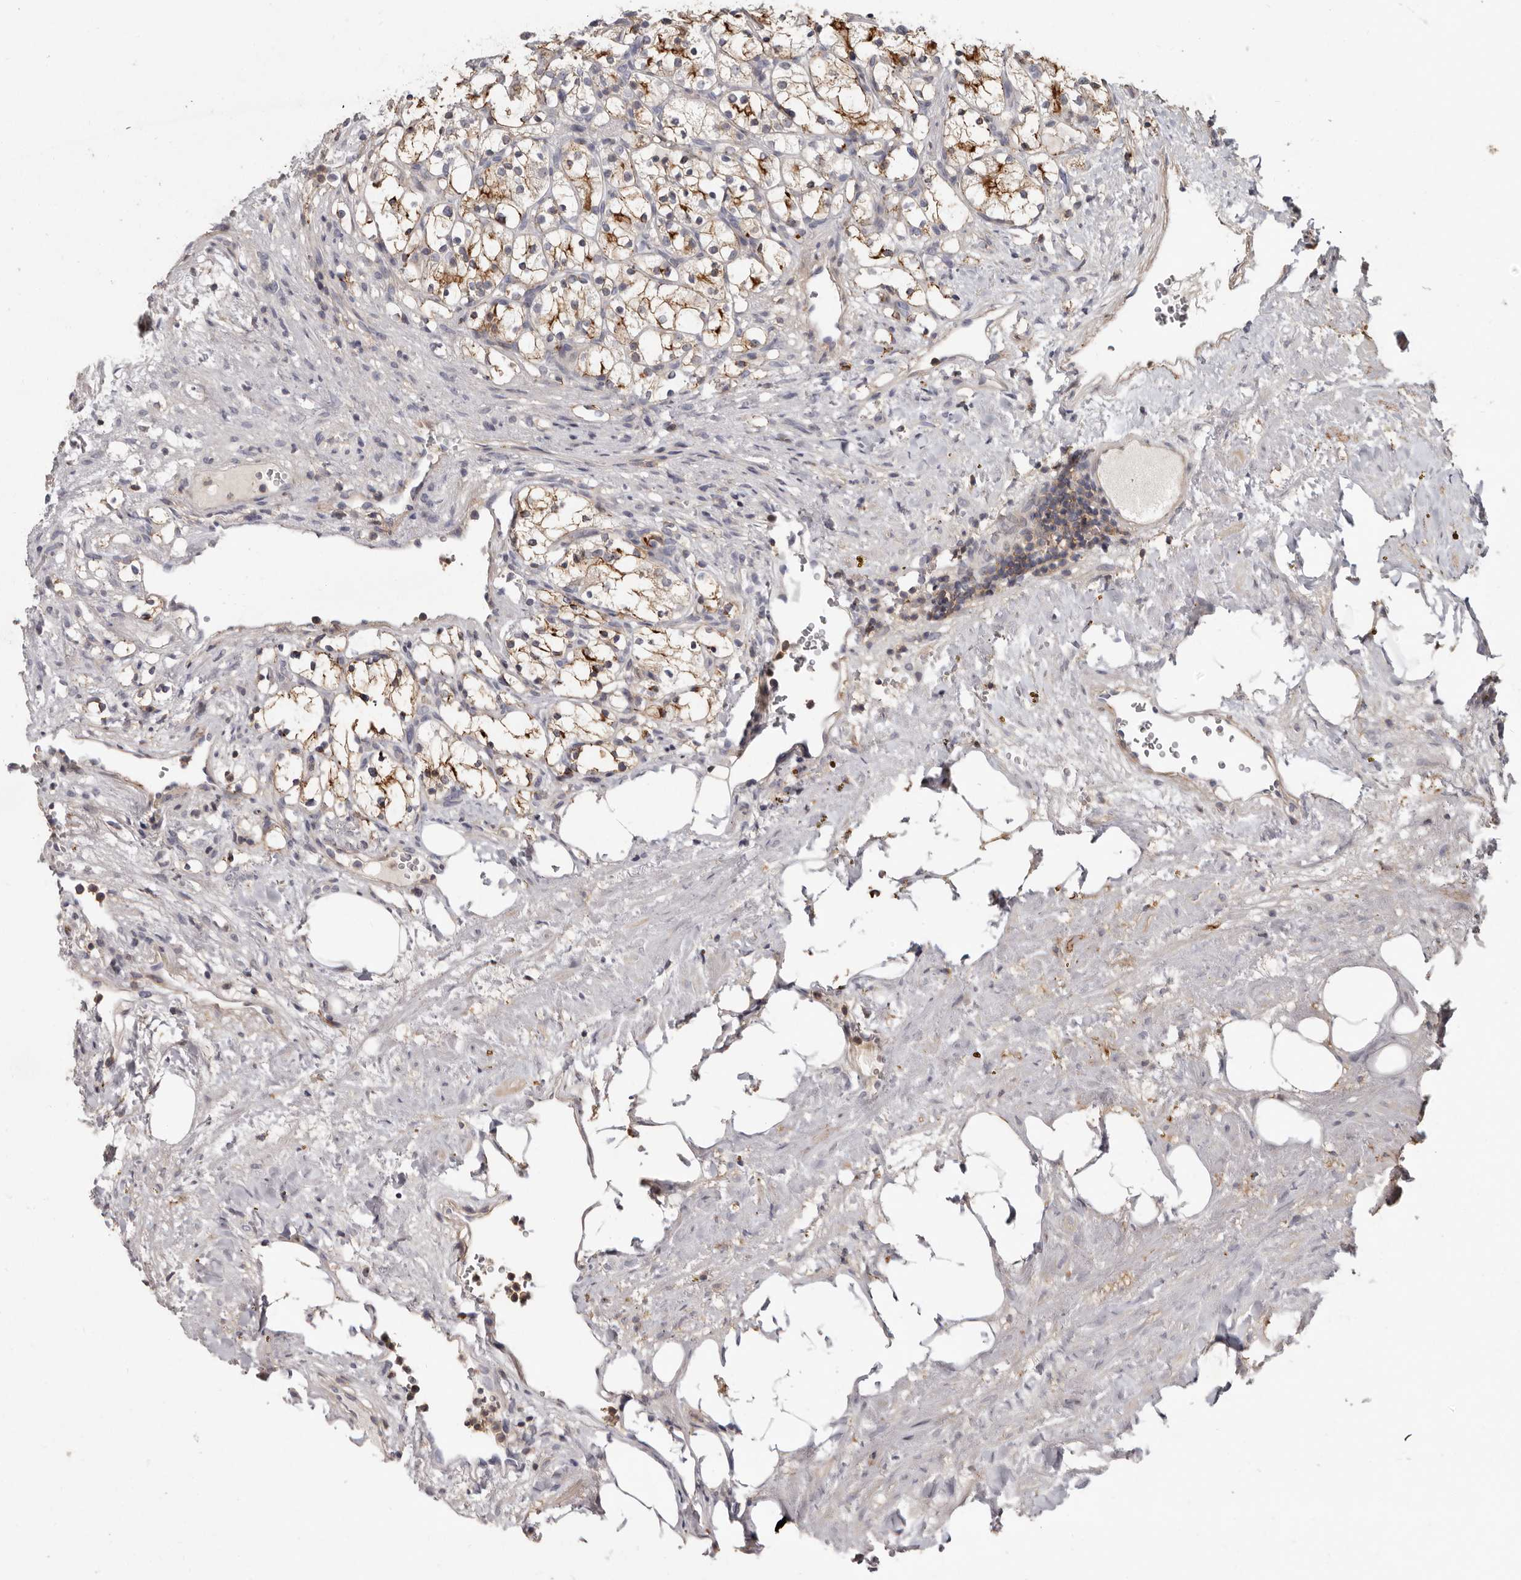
{"staining": {"intensity": "moderate", "quantity": ">75%", "location": "cytoplasmic/membranous"}, "tissue": "renal cancer", "cell_type": "Tumor cells", "image_type": "cancer", "snomed": [{"axis": "morphology", "description": "Adenocarcinoma, NOS"}, {"axis": "topography", "description": "Kidney"}], "caption": "Brown immunohistochemical staining in renal cancer (adenocarcinoma) displays moderate cytoplasmic/membranous expression in about >75% of tumor cells. The staining was performed using DAB, with brown indicating positive protein expression. Nuclei are stained blue with hematoxylin.", "gene": "KIF26B", "patient": {"sex": "female", "age": 69}}